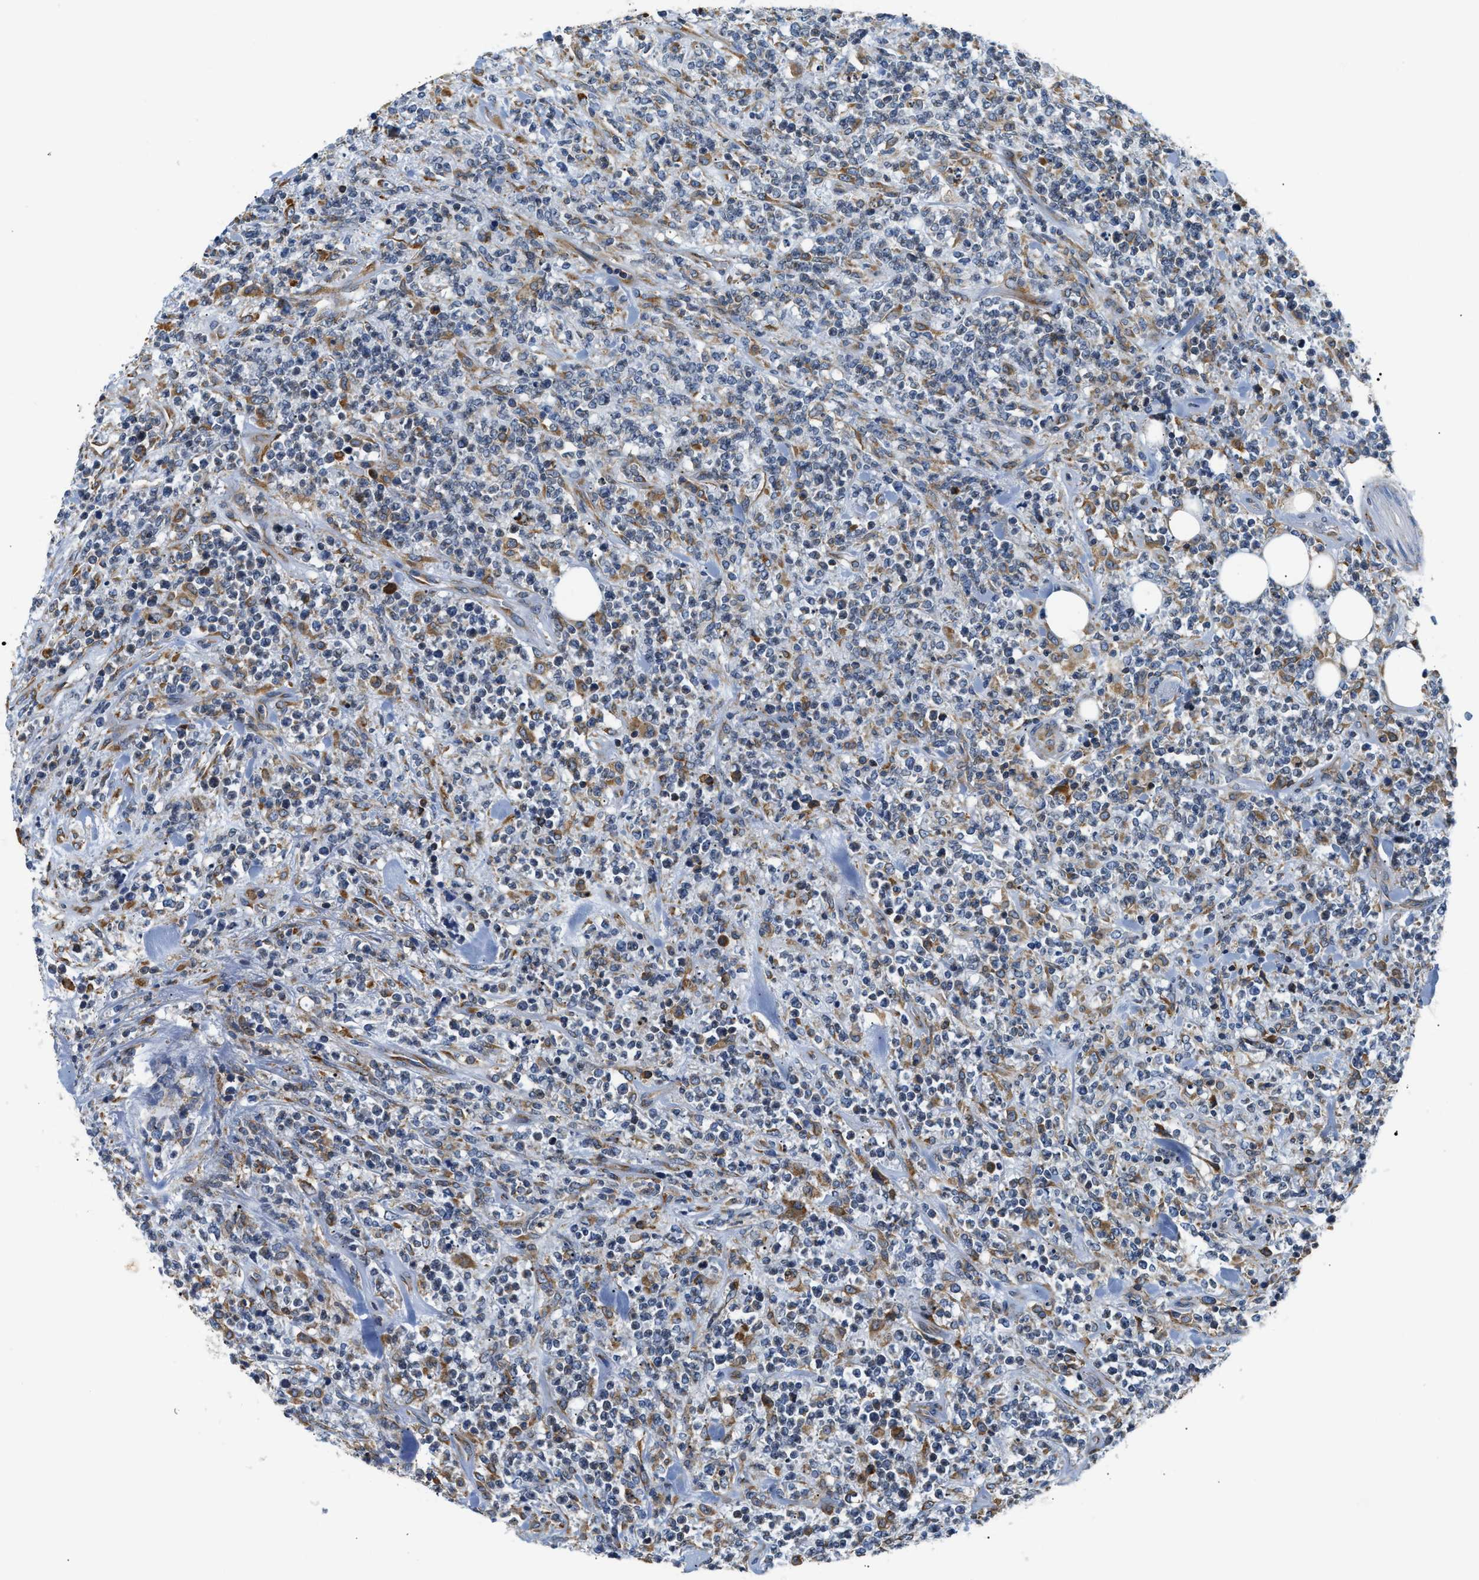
{"staining": {"intensity": "negative", "quantity": "none", "location": "none"}, "tissue": "lymphoma", "cell_type": "Tumor cells", "image_type": "cancer", "snomed": [{"axis": "morphology", "description": "Malignant lymphoma, non-Hodgkin's type, High grade"}, {"axis": "topography", "description": "Soft tissue"}], "caption": "Protein analysis of lymphoma exhibits no significant positivity in tumor cells.", "gene": "HDHD3", "patient": {"sex": "male", "age": 18}}